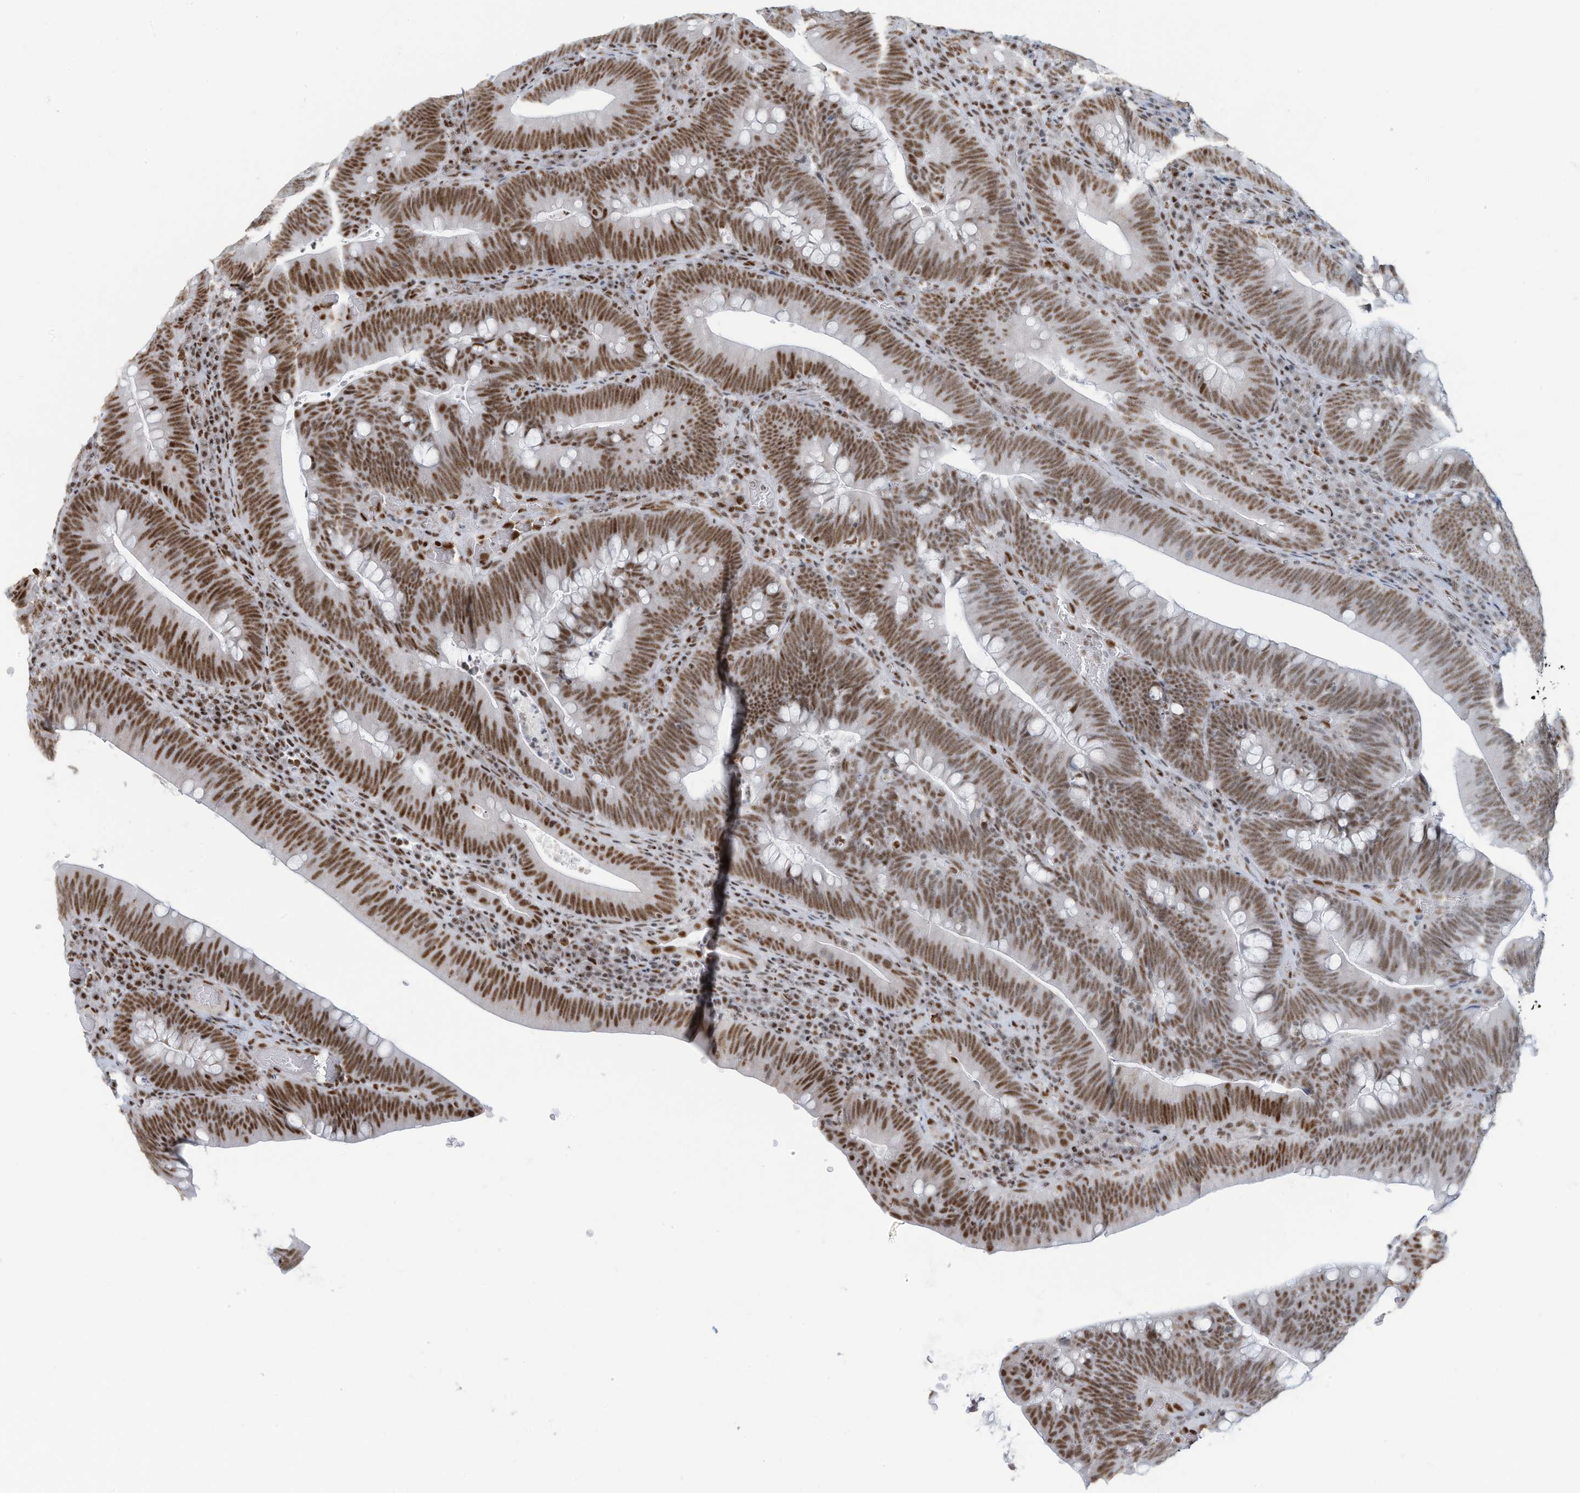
{"staining": {"intensity": "strong", "quantity": ">75%", "location": "nuclear"}, "tissue": "colorectal cancer", "cell_type": "Tumor cells", "image_type": "cancer", "snomed": [{"axis": "morphology", "description": "Normal tissue, NOS"}, {"axis": "topography", "description": "Colon"}], "caption": "Colorectal cancer stained with a brown dye shows strong nuclear positive staining in approximately >75% of tumor cells.", "gene": "SARNP", "patient": {"sex": "female", "age": 82}}